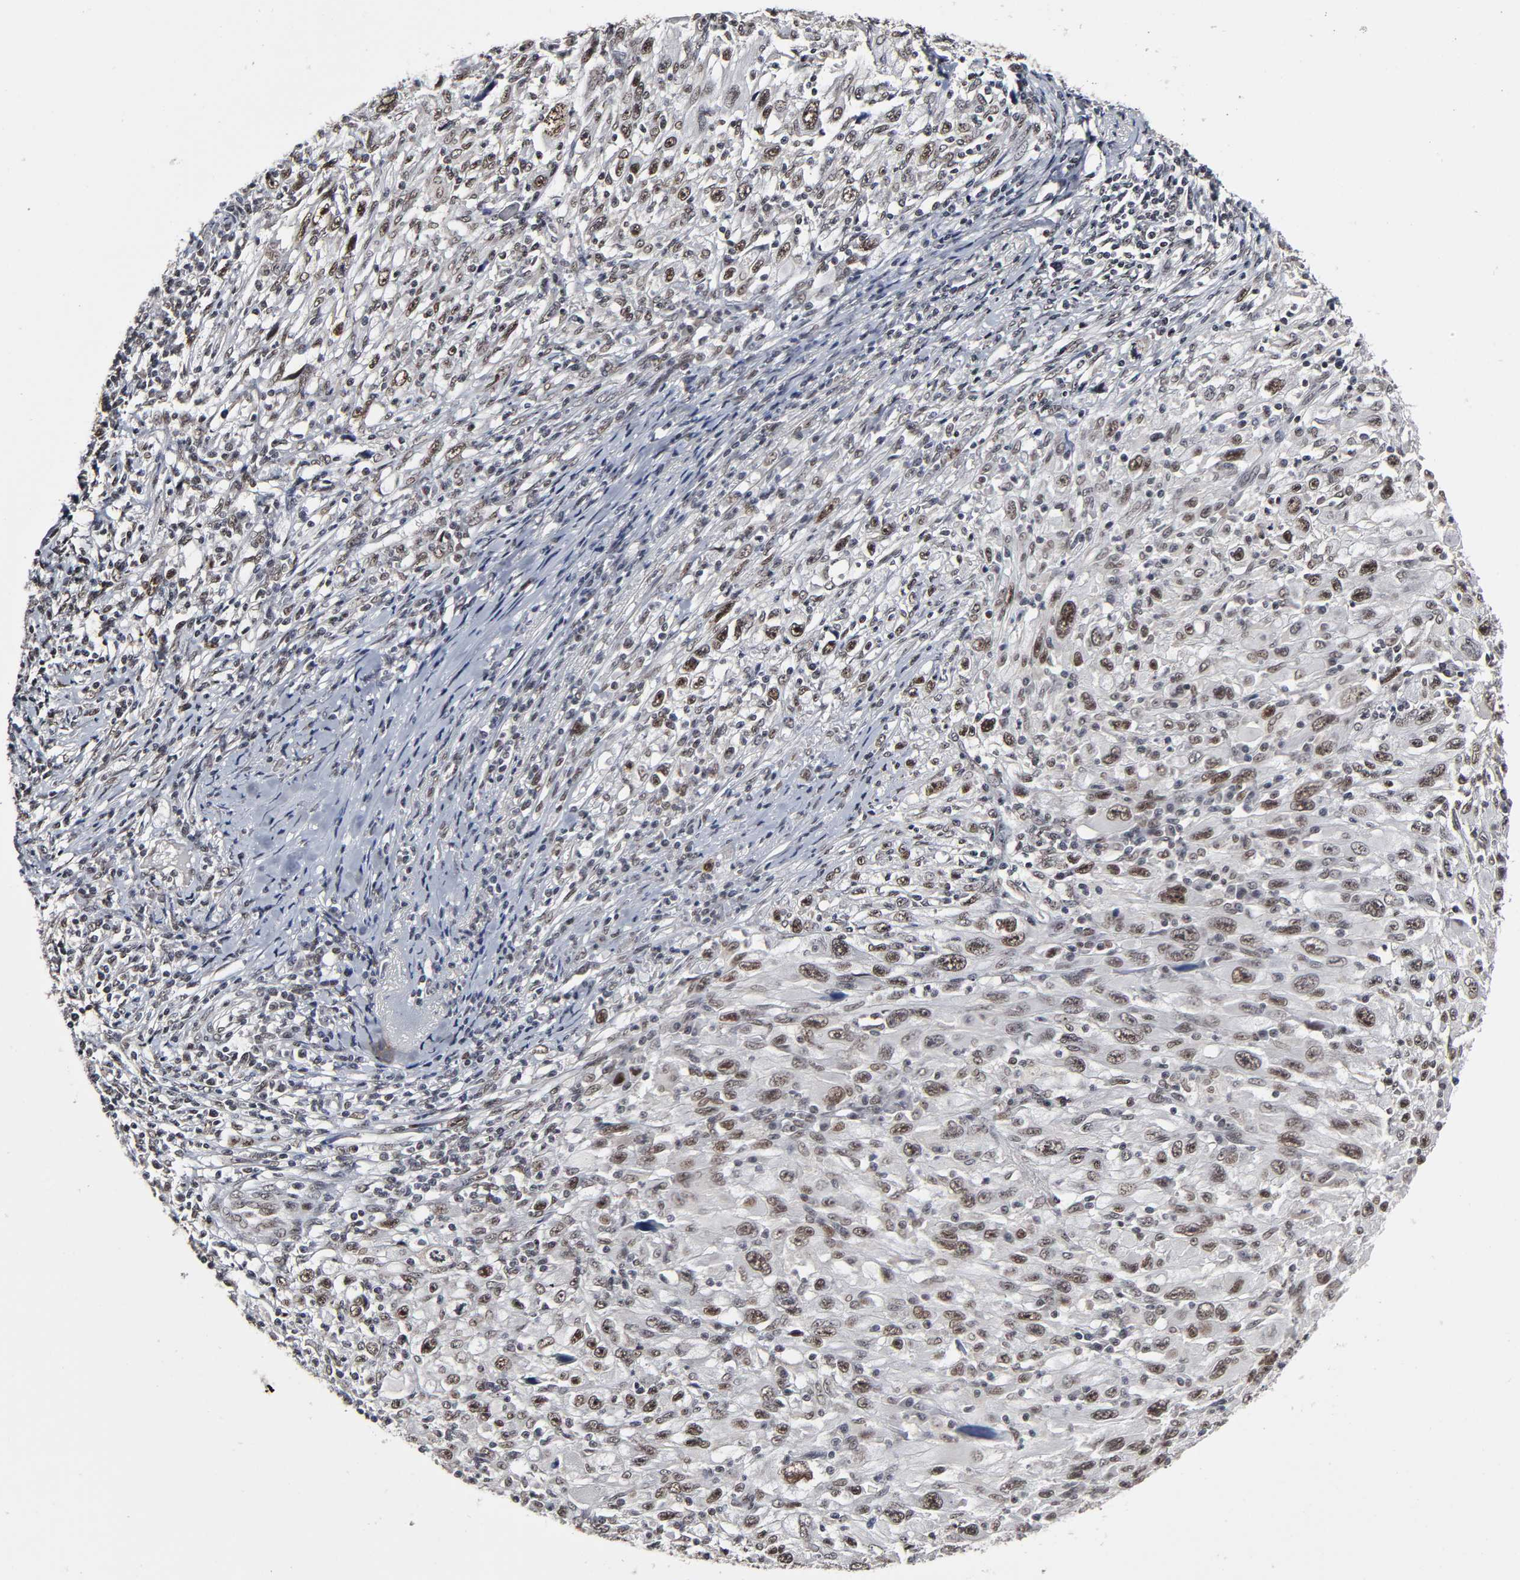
{"staining": {"intensity": "moderate", "quantity": "25%-75%", "location": "nuclear"}, "tissue": "melanoma", "cell_type": "Tumor cells", "image_type": "cancer", "snomed": [{"axis": "morphology", "description": "Malignant melanoma, Metastatic site"}, {"axis": "topography", "description": "Skin"}], "caption": "Protein expression analysis of human malignant melanoma (metastatic site) reveals moderate nuclear staining in about 25%-75% of tumor cells.", "gene": "TRIM33", "patient": {"sex": "female", "age": 56}}